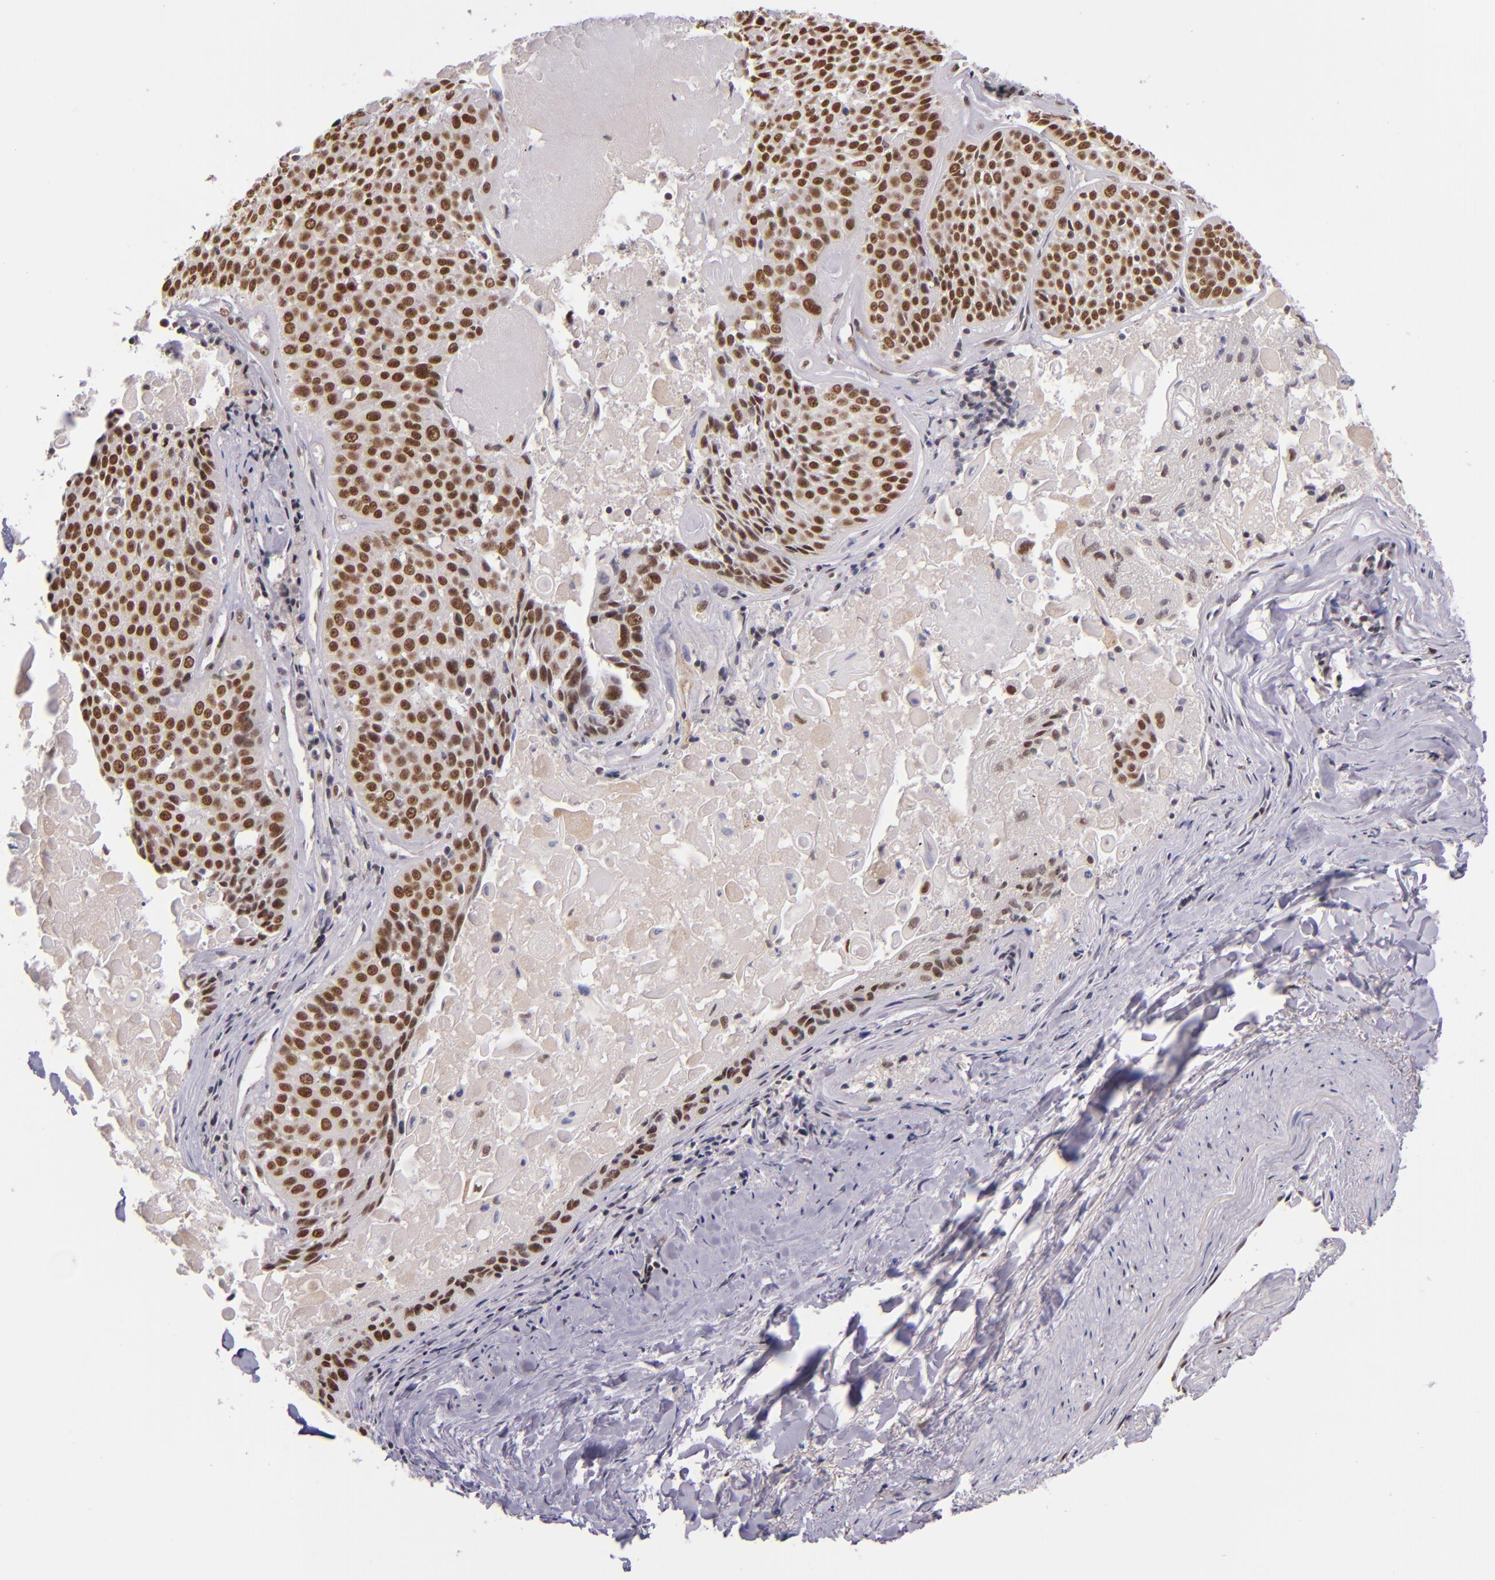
{"staining": {"intensity": "moderate", "quantity": ">75%", "location": "nuclear"}, "tissue": "lung cancer", "cell_type": "Tumor cells", "image_type": "cancer", "snomed": [{"axis": "morphology", "description": "Adenocarcinoma, NOS"}, {"axis": "topography", "description": "Lung"}], "caption": "Lung cancer stained for a protein displays moderate nuclear positivity in tumor cells.", "gene": "ZNF148", "patient": {"sex": "male", "age": 60}}